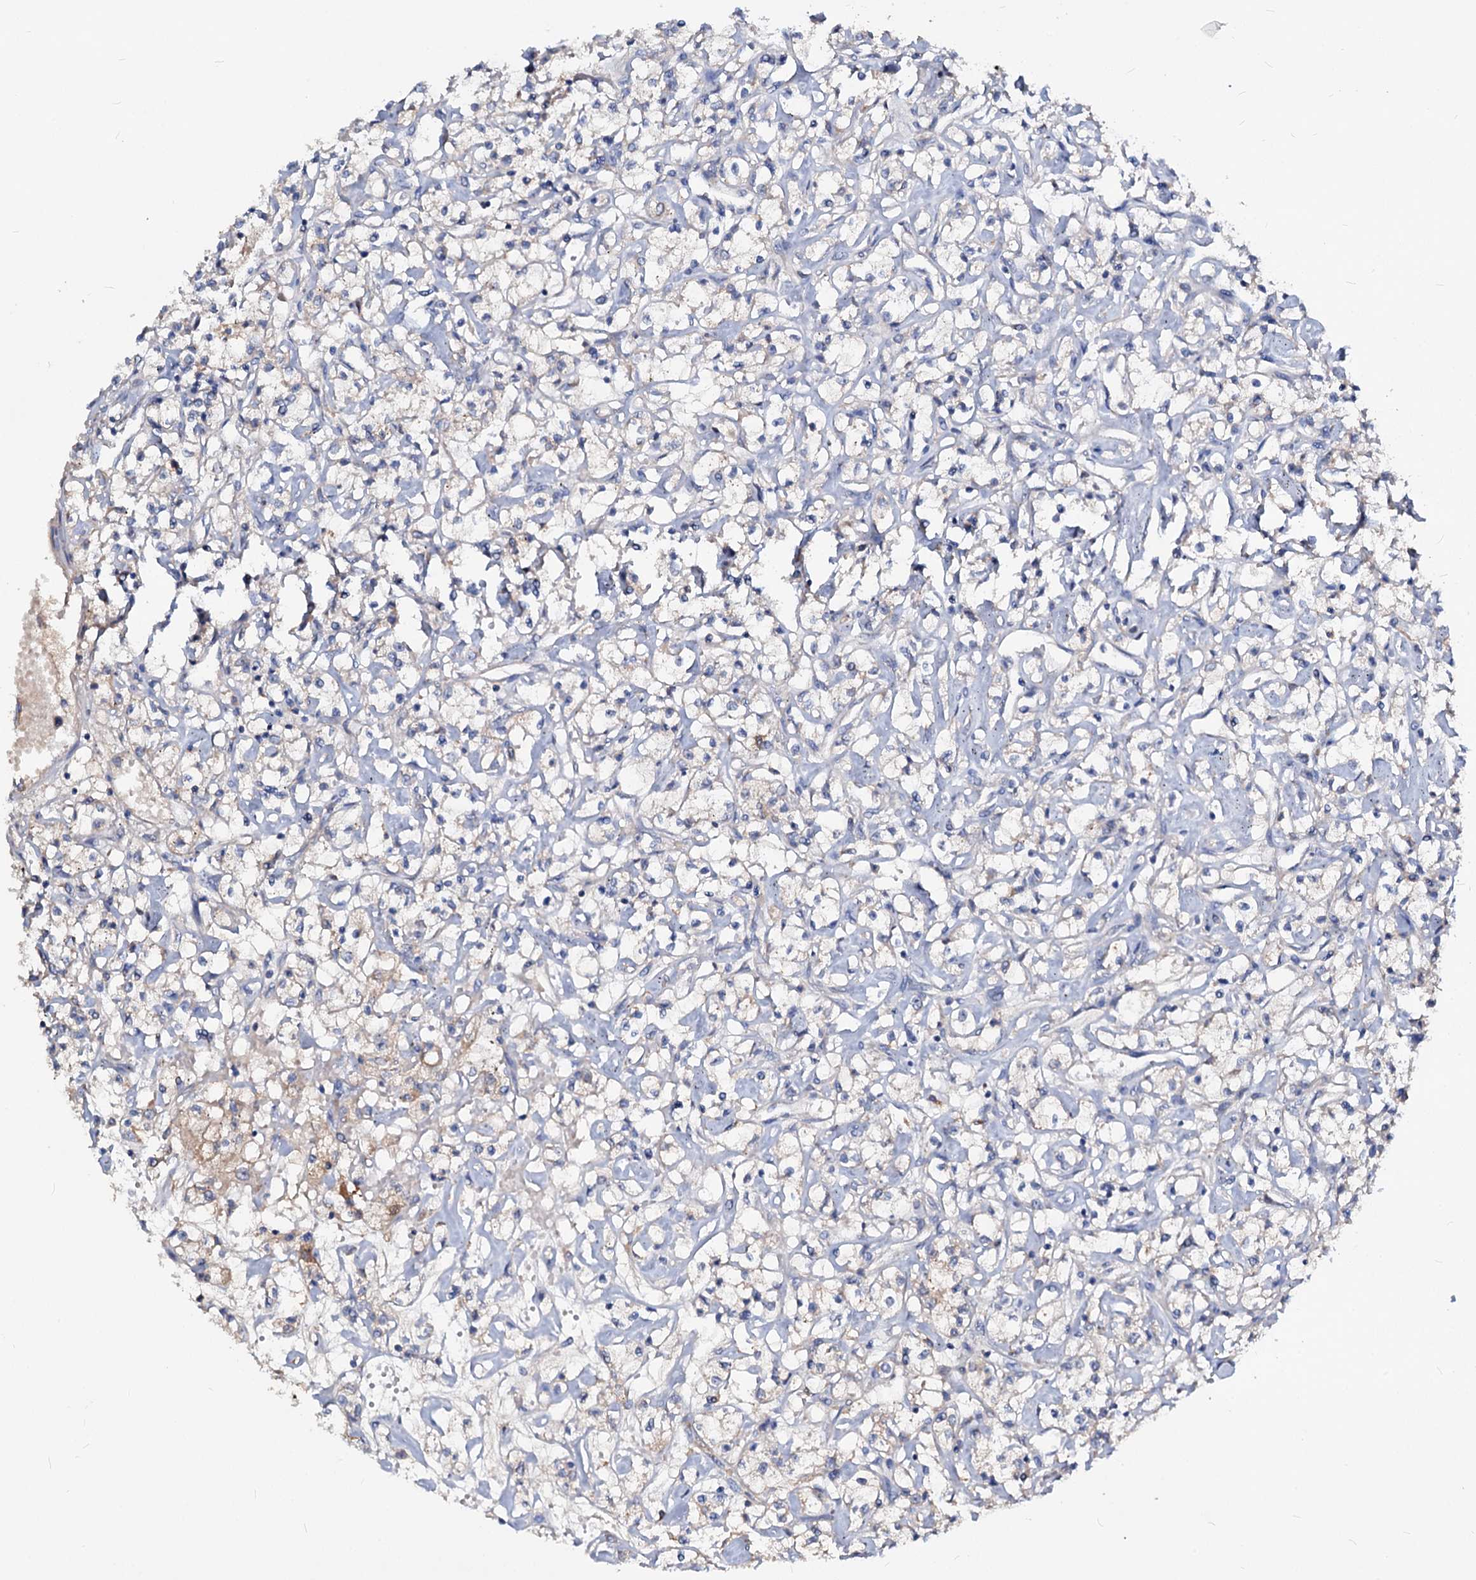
{"staining": {"intensity": "weak", "quantity": "<25%", "location": "cytoplasmic/membranous"}, "tissue": "renal cancer", "cell_type": "Tumor cells", "image_type": "cancer", "snomed": [{"axis": "morphology", "description": "Adenocarcinoma, NOS"}, {"axis": "topography", "description": "Kidney"}], "caption": "High magnification brightfield microscopy of renal adenocarcinoma stained with DAB (brown) and counterstained with hematoxylin (blue): tumor cells show no significant staining. (DAB (3,3'-diaminobenzidine) immunohistochemistry visualized using brightfield microscopy, high magnification).", "gene": "ACY3", "patient": {"sex": "female", "age": 59}}